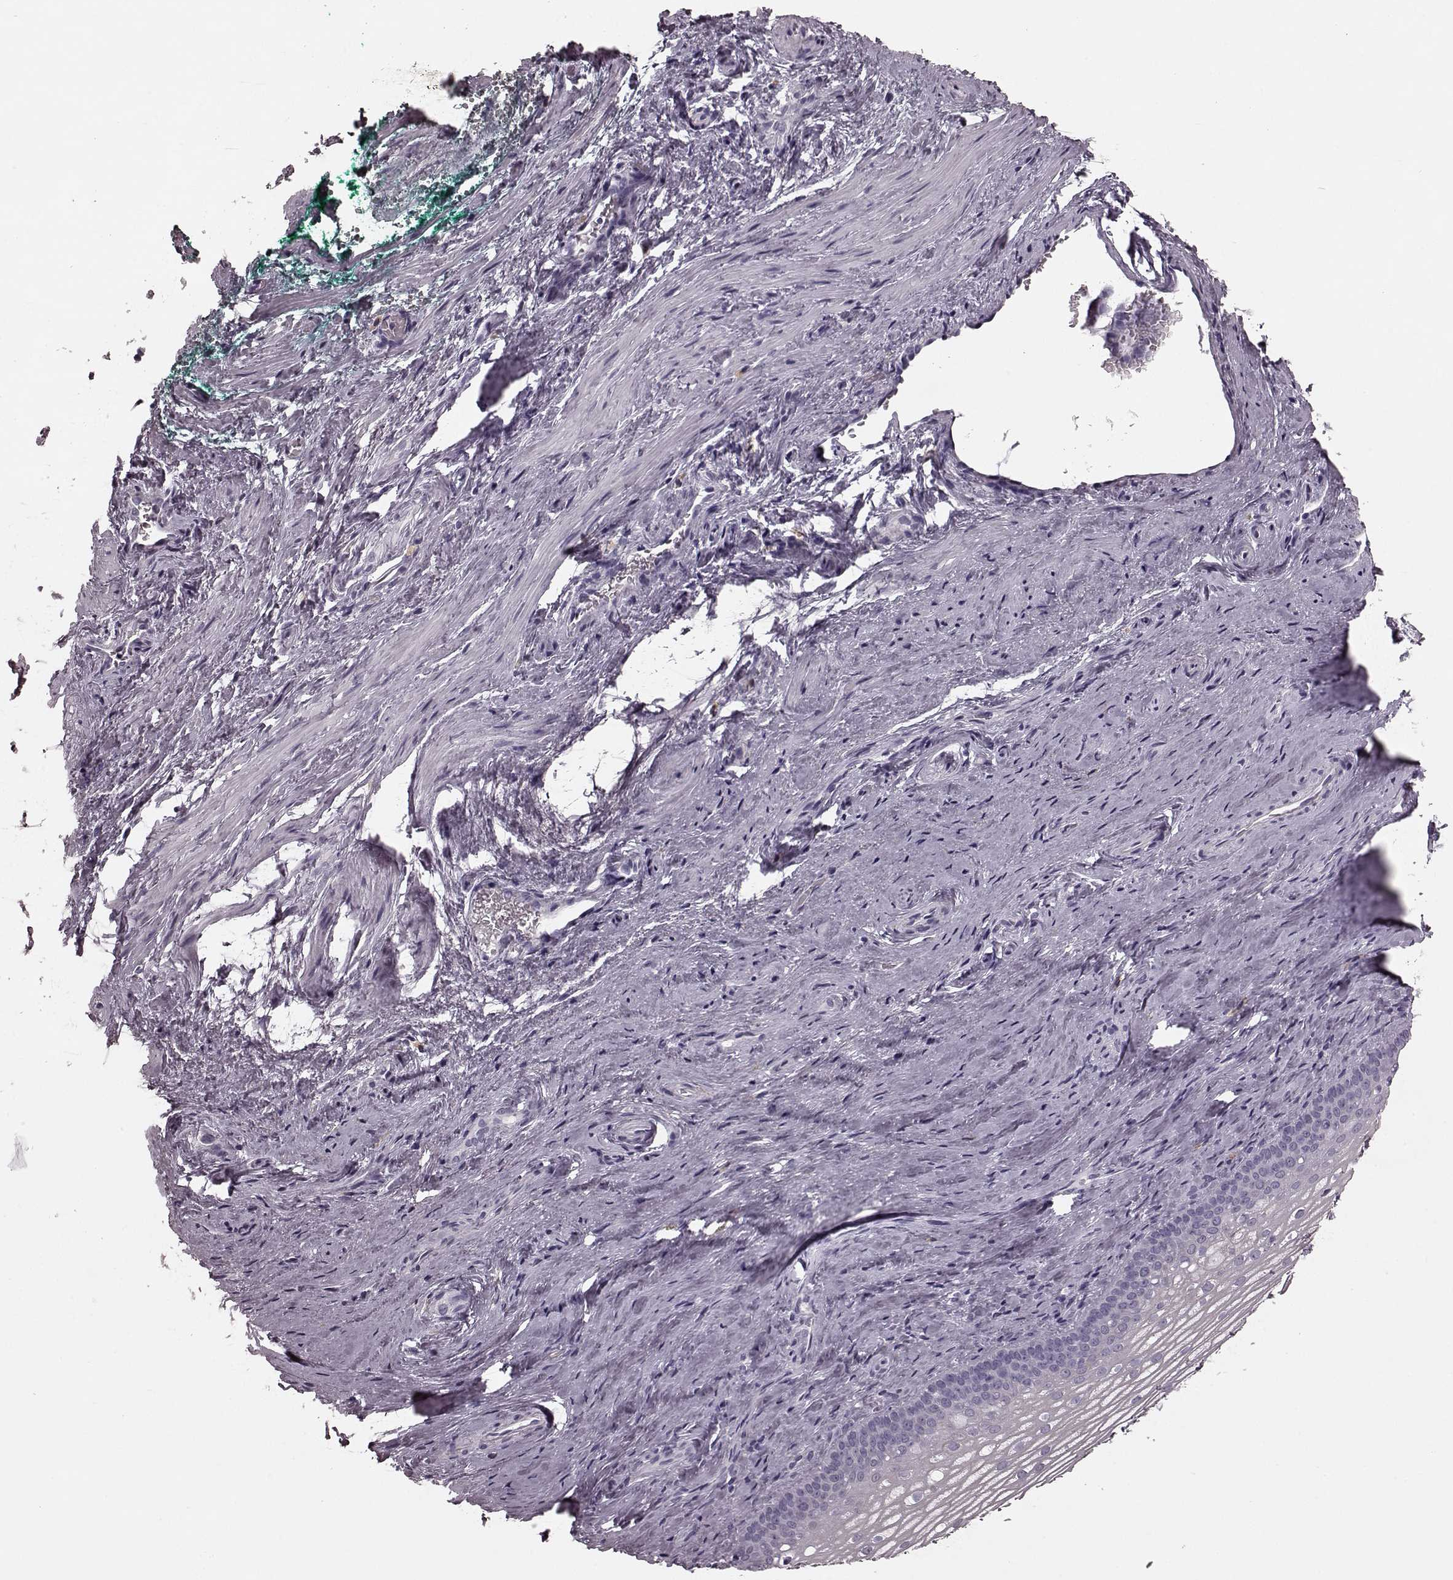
{"staining": {"intensity": "negative", "quantity": "none", "location": "none"}, "tissue": "vagina", "cell_type": "Squamous epithelial cells", "image_type": "normal", "snomed": [{"axis": "morphology", "description": "Normal tissue, NOS"}, {"axis": "topography", "description": "Vagina"}], "caption": "Squamous epithelial cells are negative for brown protein staining in benign vagina. (Stains: DAB immunohistochemistry with hematoxylin counter stain, Microscopy: brightfield microscopy at high magnification).", "gene": "TRPM1", "patient": {"sex": "female", "age": 44}}